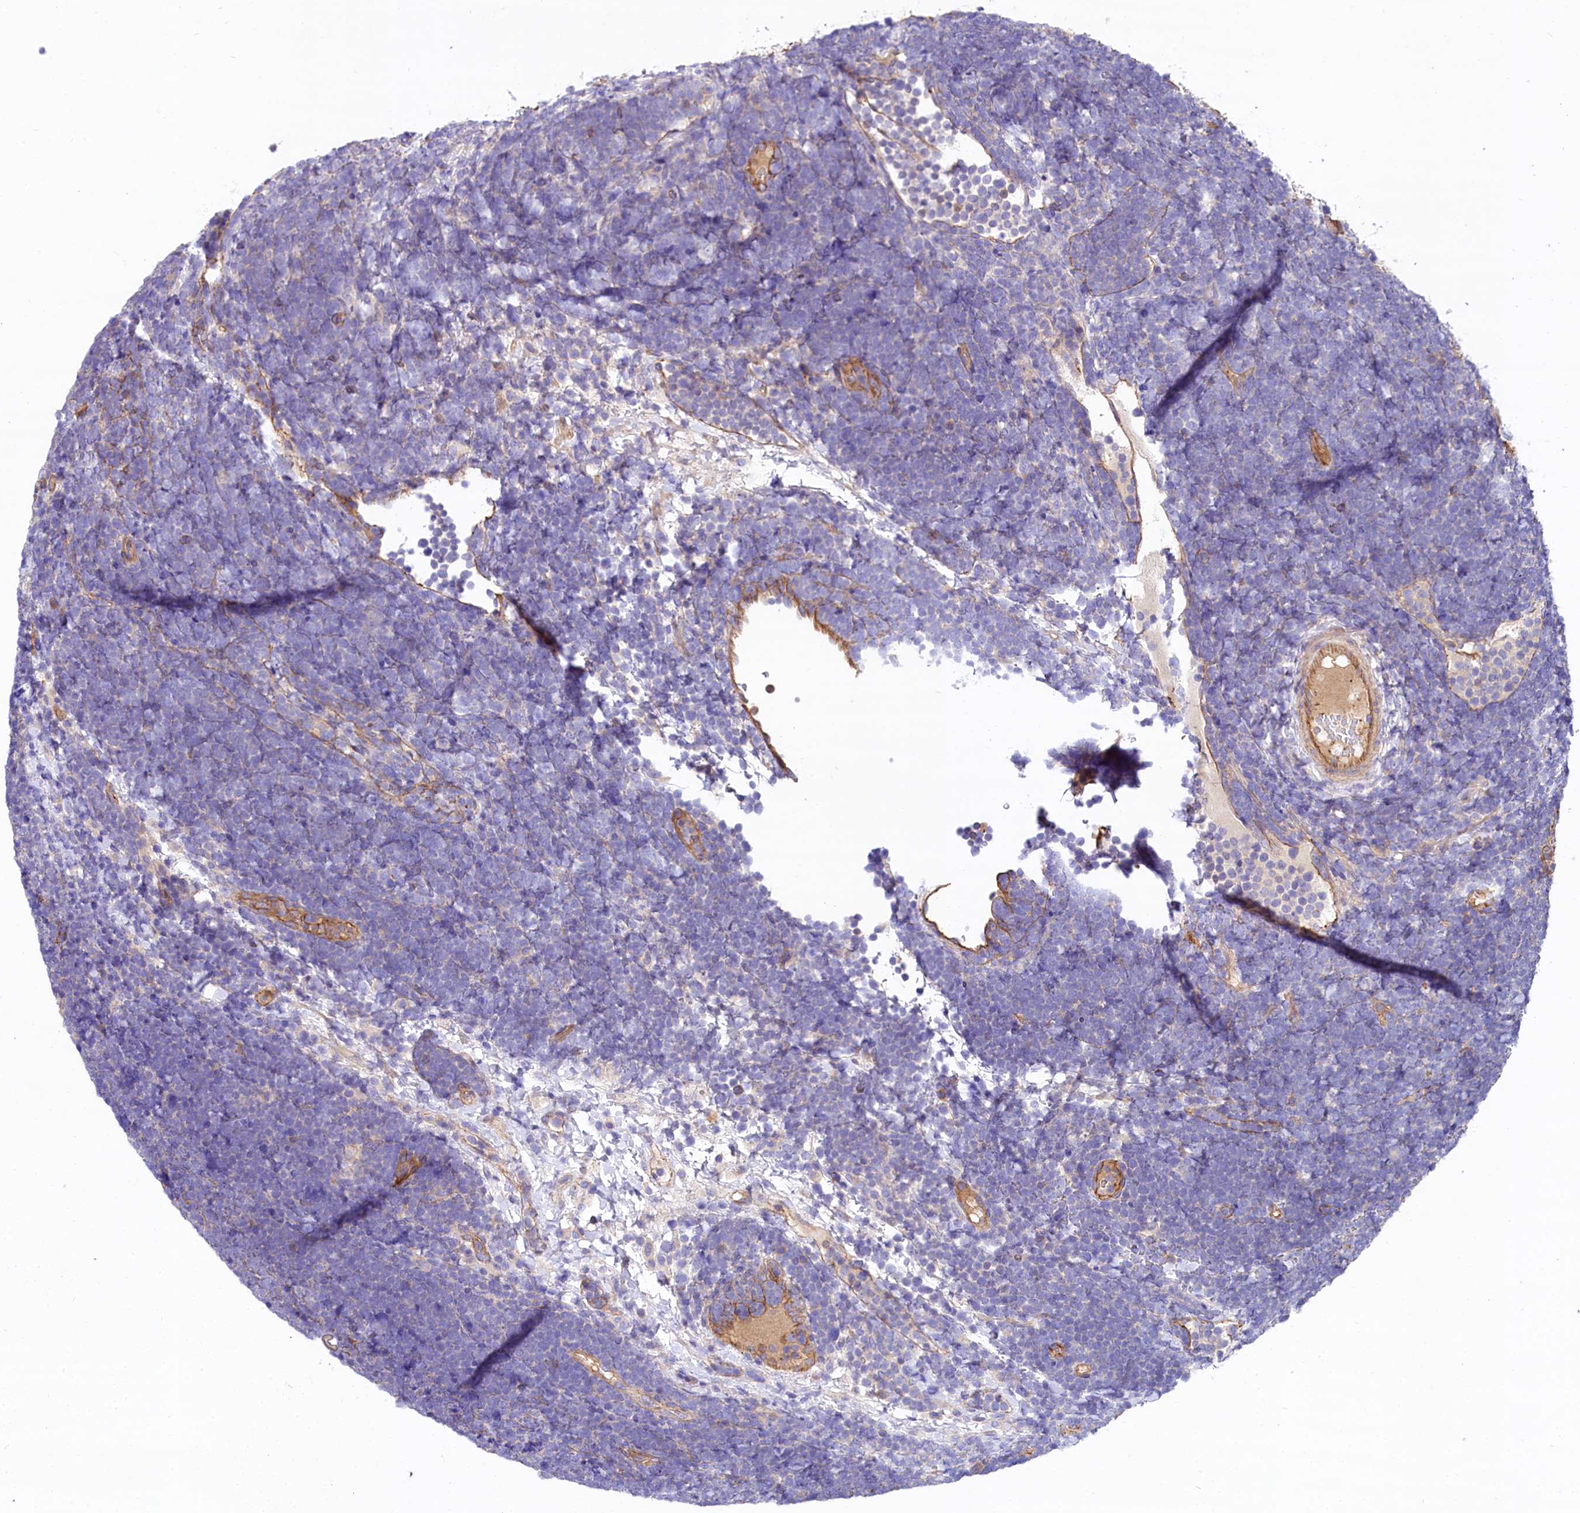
{"staining": {"intensity": "negative", "quantity": "none", "location": "none"}, "tissue": "lymphoma", "cell_type": "Tumor cells", "image_type": "cancer", "snomed": [{"axis": "morphology", "description": "Malignant lymphoma, non-Hodgkin's type, High grade"}, {"axis": "topography", "description": "Lymph node"}], "caption": "The IHC image has no significant positivity in tumor cells of malignant lymphoma, non-Hodgkin's type (high-grade) tissue.", "gene": "FCHSD2", "patient": {"sex": "male", "age": 13}}